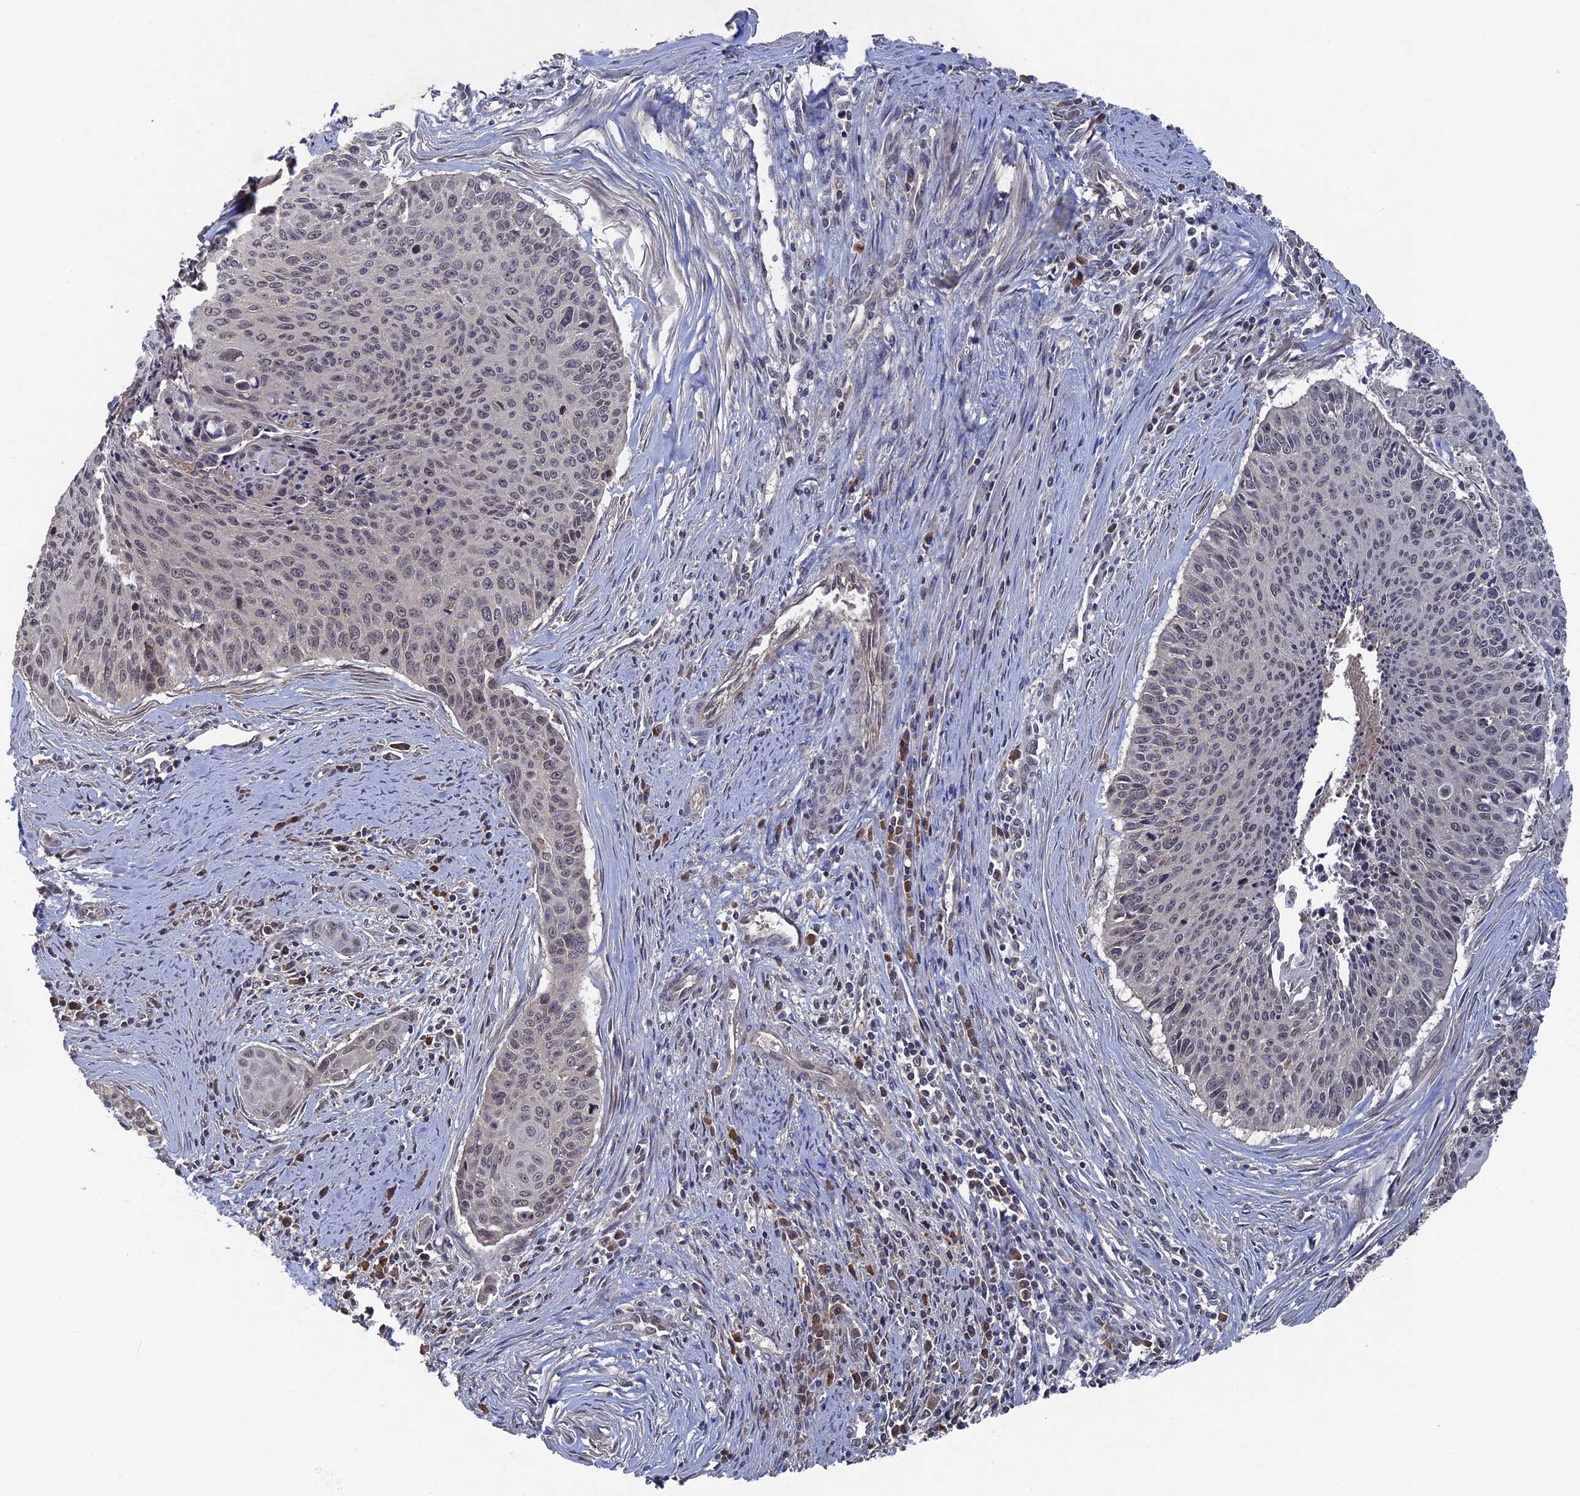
{"staining": {"intensity": "negative", "quantity": "none", "location": "none"}, "tissue": "cervical cancer", "cell_type": "Tumor cells", "image_type": "cancer", "snomed": [{"axis": "morphology", "description": "Squamous cell carcinoma, NOS"}, {"axis": "topography", "description": "Cervix"}], "caption": "Immunohistochemistry (IHC) photomicrograph of neoplastic tissue: squamous cell carcinoma (cervical) stained with DAB (3,3'-diaminobenzidine) demonstrates no significant protein staining in tumor cells. (Brightfield microscopy of DAB (3,3'-diaminobenzidine) immunohistochemistry at high magnification).", "gene": "RAB15", "patient": {"sex": "female", "age": 55}}